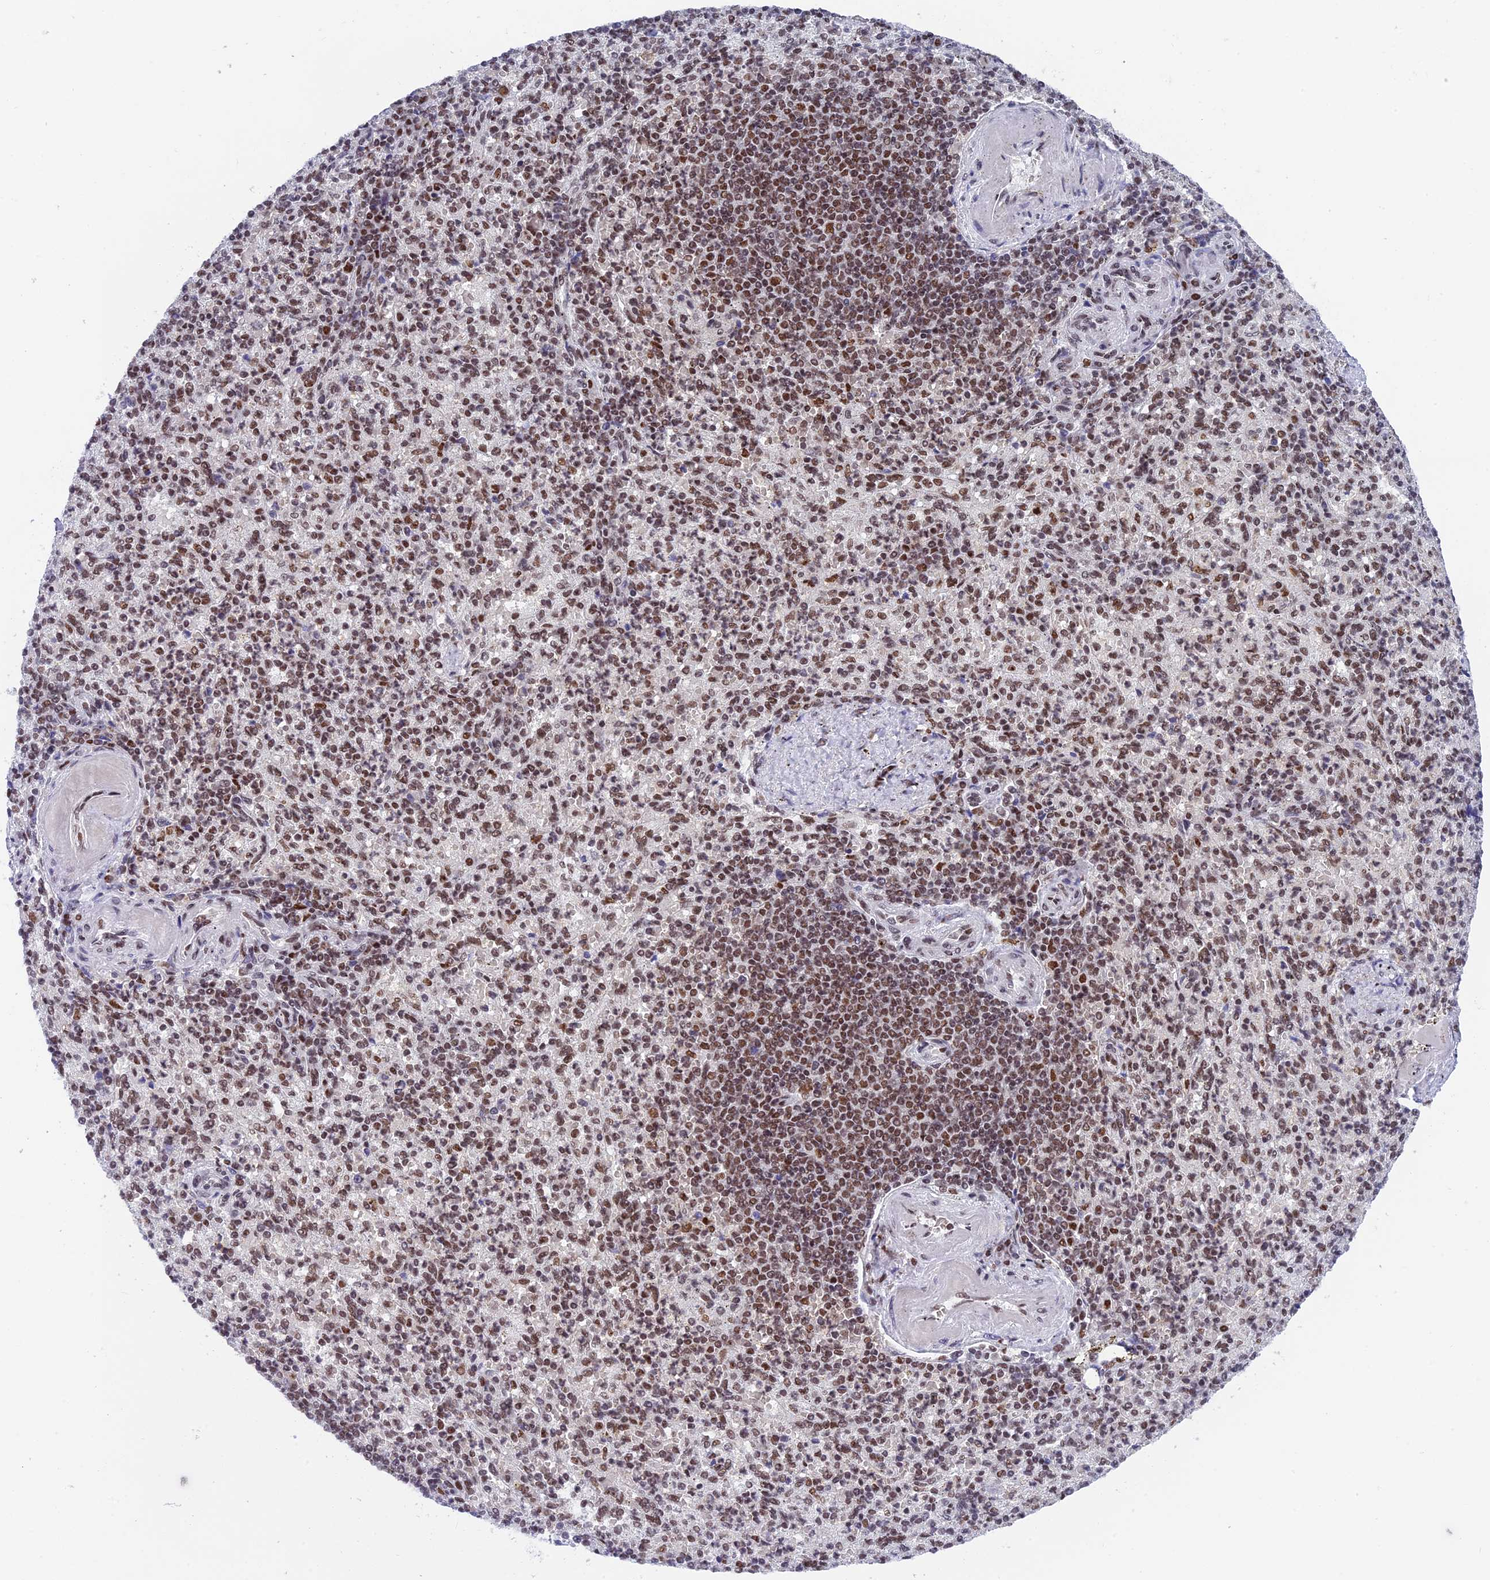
{"staining": {"intensity": "moderate", "quantity": "25%-75%", "location": "nuclear"}, "tissue": "spleen", "cell_type": "Cells in red pulp", "image_type": "normal", "snomed": [{"axis": "morphology", "description": "Normal tissue, NOS"}, {"axis": "topography", "description": "Spleen"}], "caption": "Immunohistochemistry (IHC) (DAB (3,3'-diaminobenzidine)) staining of unremarkable human spleen shows moderate nuclear protein positivity in about 25%-75% of cells in red pulp.", "gene": "EEF1AKMT3", "patient": {"sex": "female", "age": 74}}